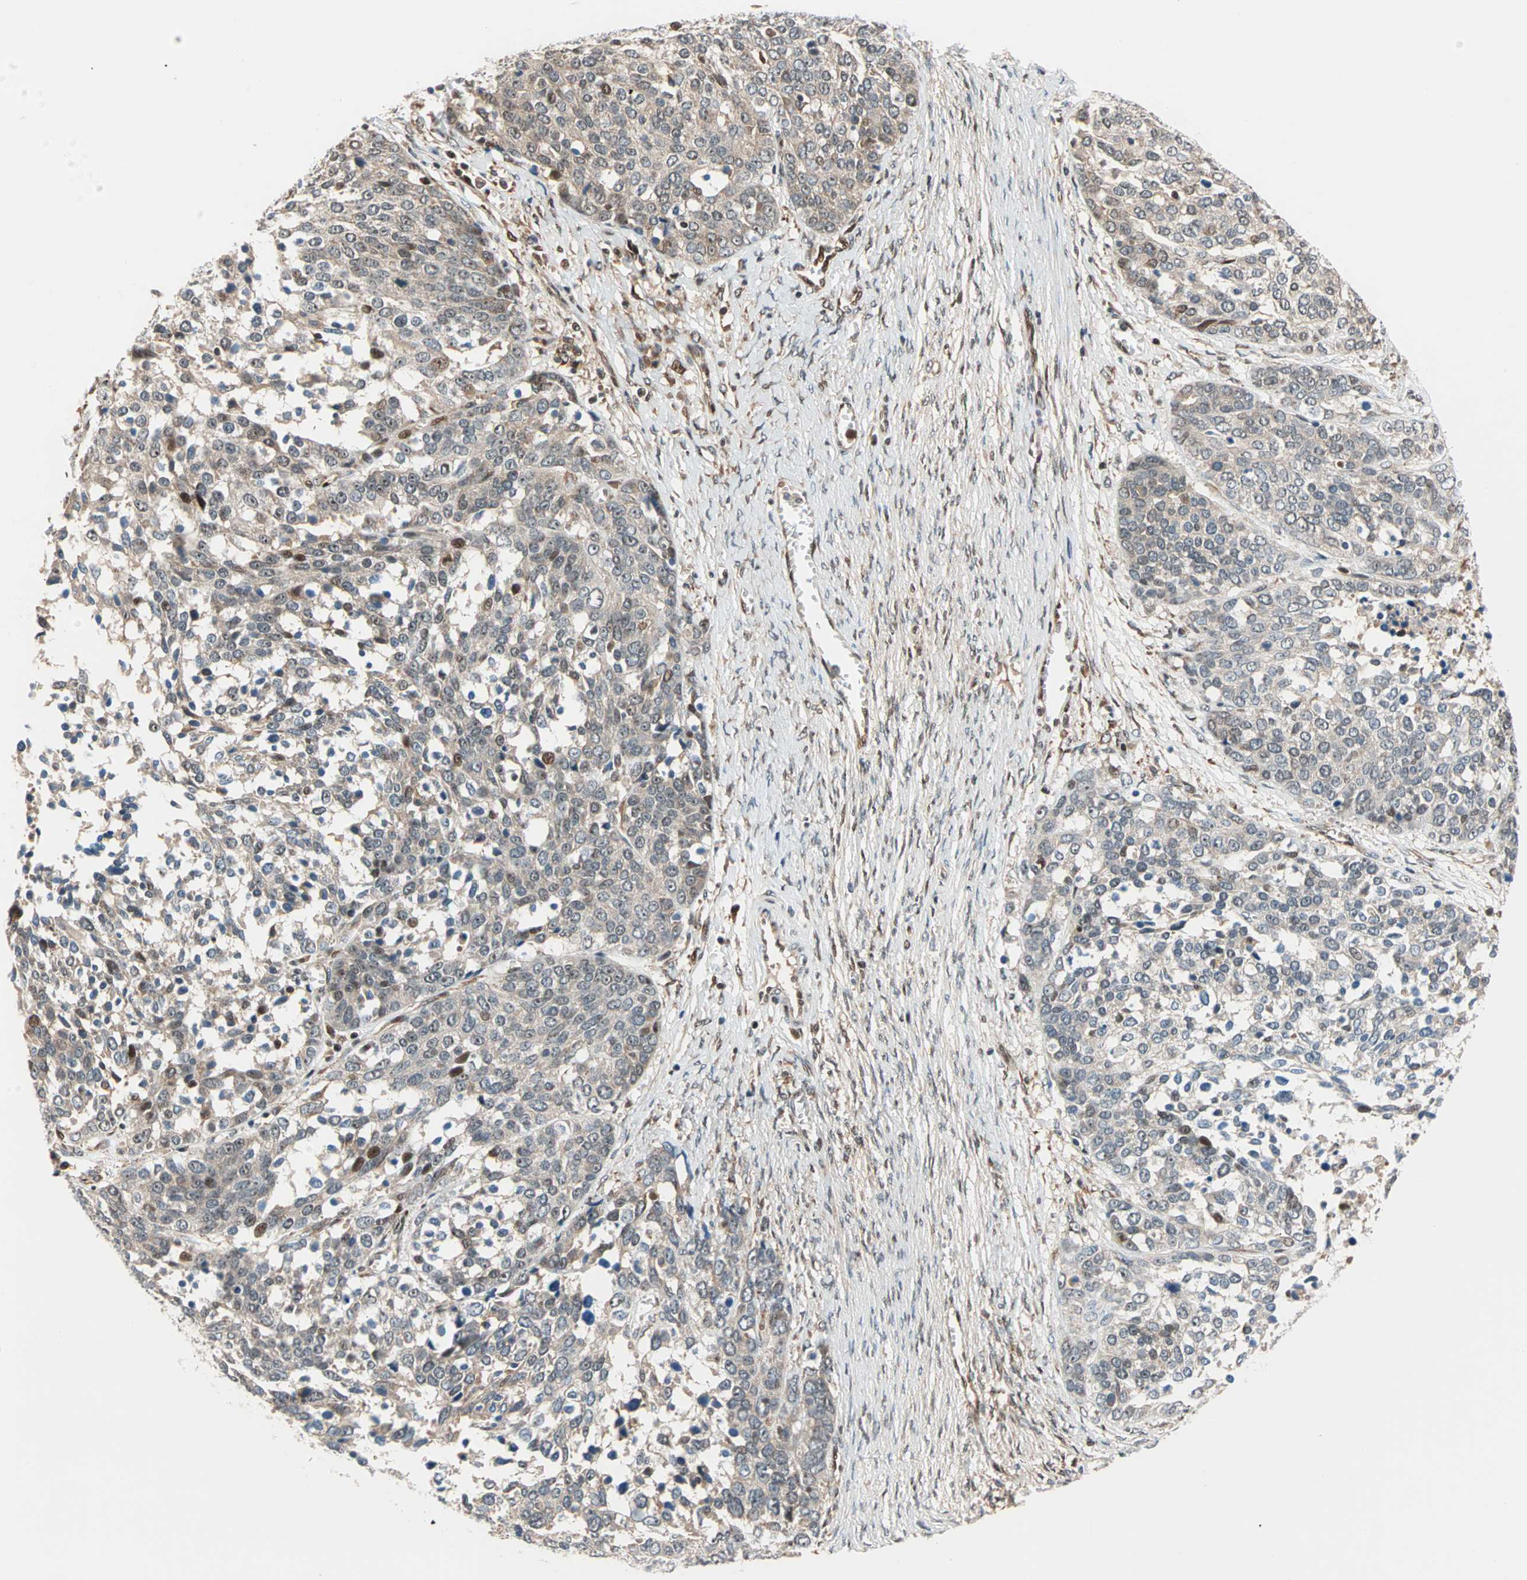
{"staining": {"intensity": "weak", "quantity": ">75%", "location": "cytoplasmic/membranous"}, "tissue": "ovarian cancer", "cell_type": "Tumor cells", "image_type": "cancer", "snomed": [{"axis": "morphology", "description": "Cystadenocarcinoma, serous, NOS"}, {"axis": "topography", "description": "Ovary"}], "caption": "This micrograph displays ovarian cancer (serous cystadenocarcinoma) stained with immunohistochemistry to label a protein in brown. The cytoplasmic/membranous of tumor cells show weak positivity for the protein. Nuclei are counter-stained blue.", "gene": "HECW1", "patient": {"sex": "female", "age": 44}}